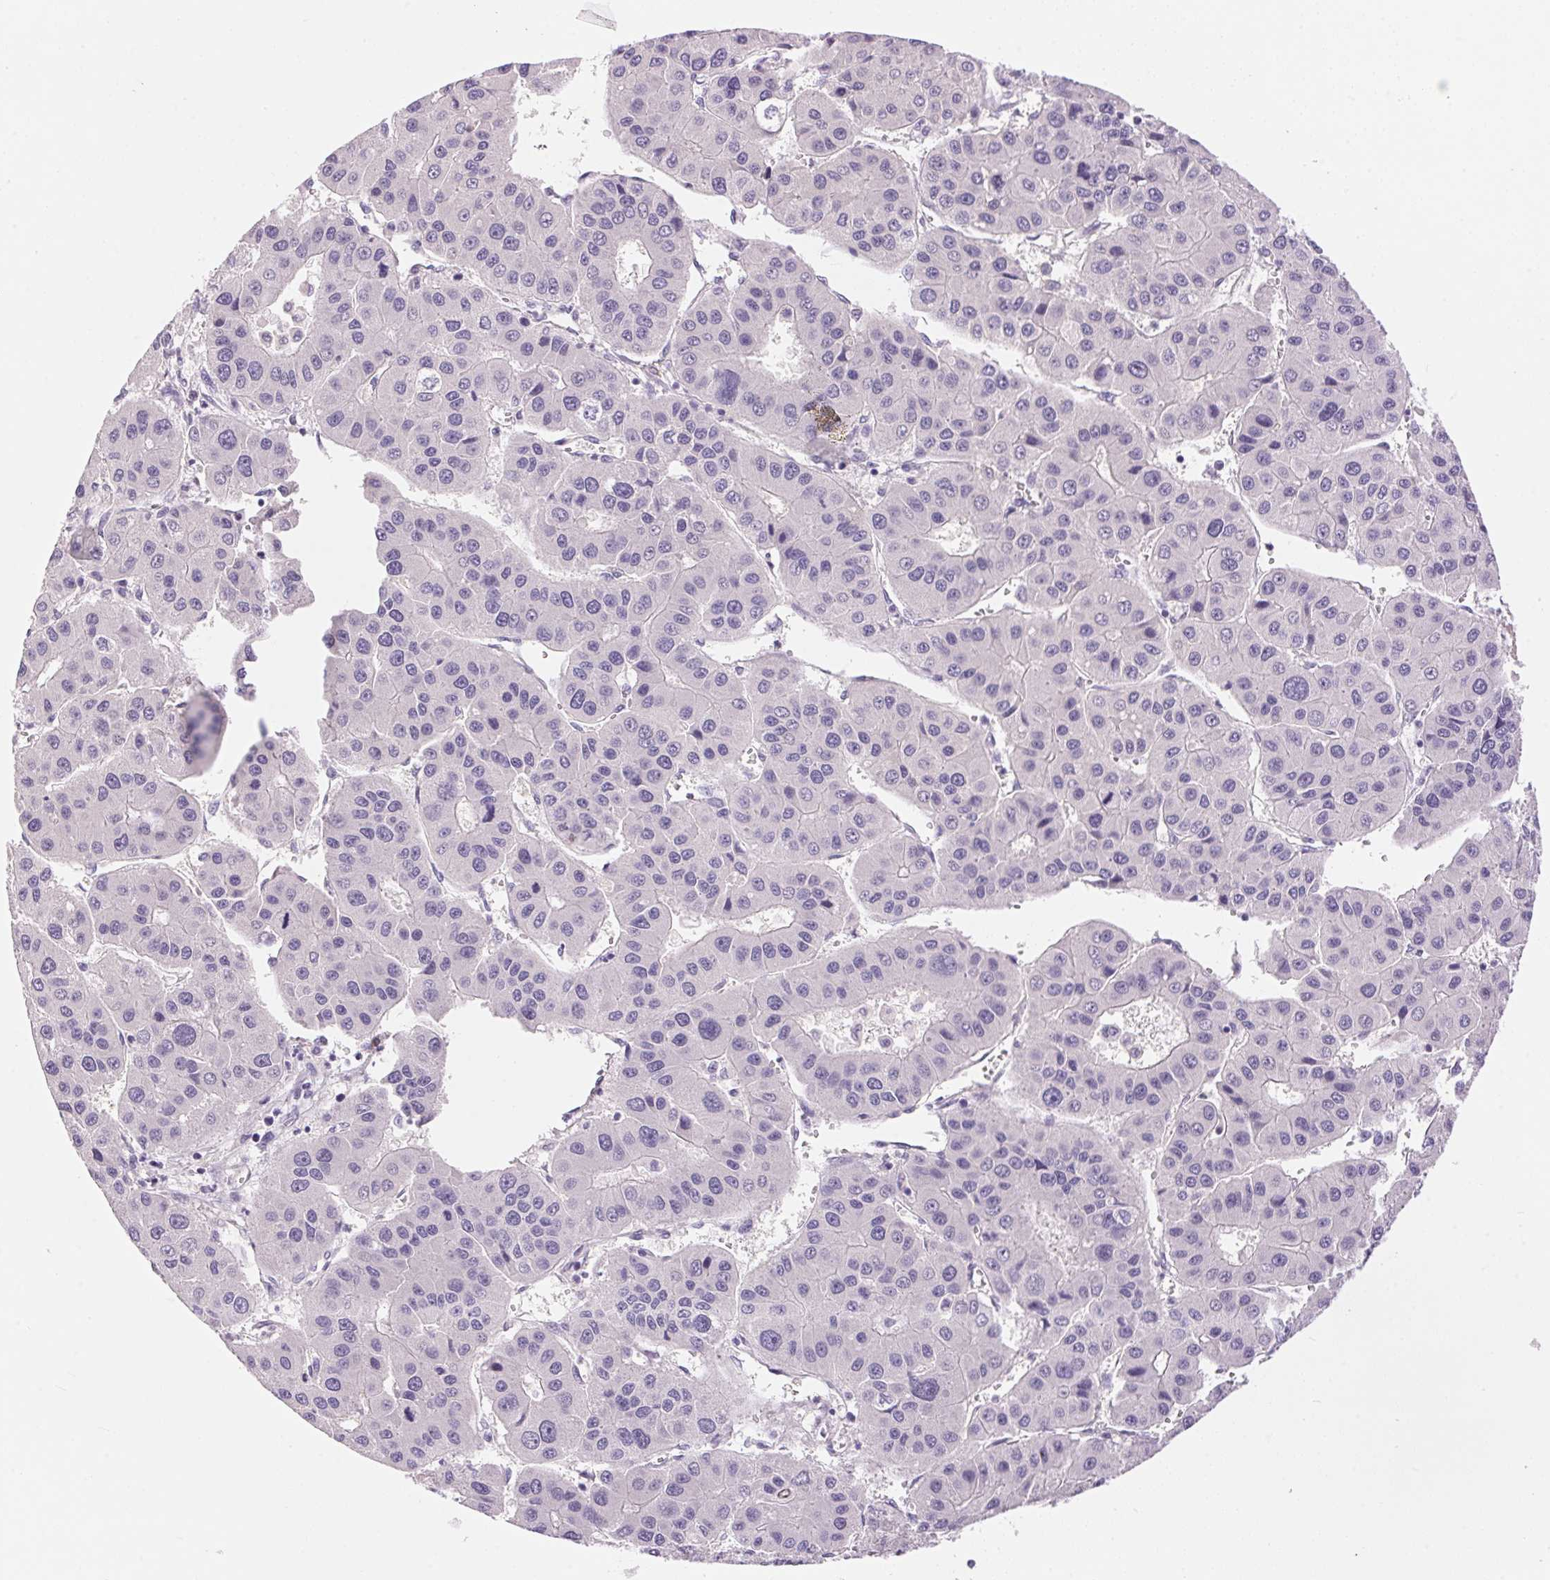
{"staining": {"intensity": "negative", "quantity": "none", "location": "none"}, "tissue": "liver cancer", "cell_type": "Tumor cells", "image_type": "cancer", "snomed": [{"axis": "morphology", "description": "Carcinoma, Hepatocellular, NOS"}, {"axis": "topography", "description": "Liver"}], "caption": "DAB (3,3'-diaminobenzidine) immunohistochemical staining of human liver cancer shows no significant positivity in tumor cells. The staining was performed using DAB (3,3'-diaminobenzidine) to visualize the protein expression in brown, while the nuclei were stained in blue with hematoxylin (Magnification: 20x).", "gene": "PNLIPRP3", "patient": {"sex": "male", "age": 73}}